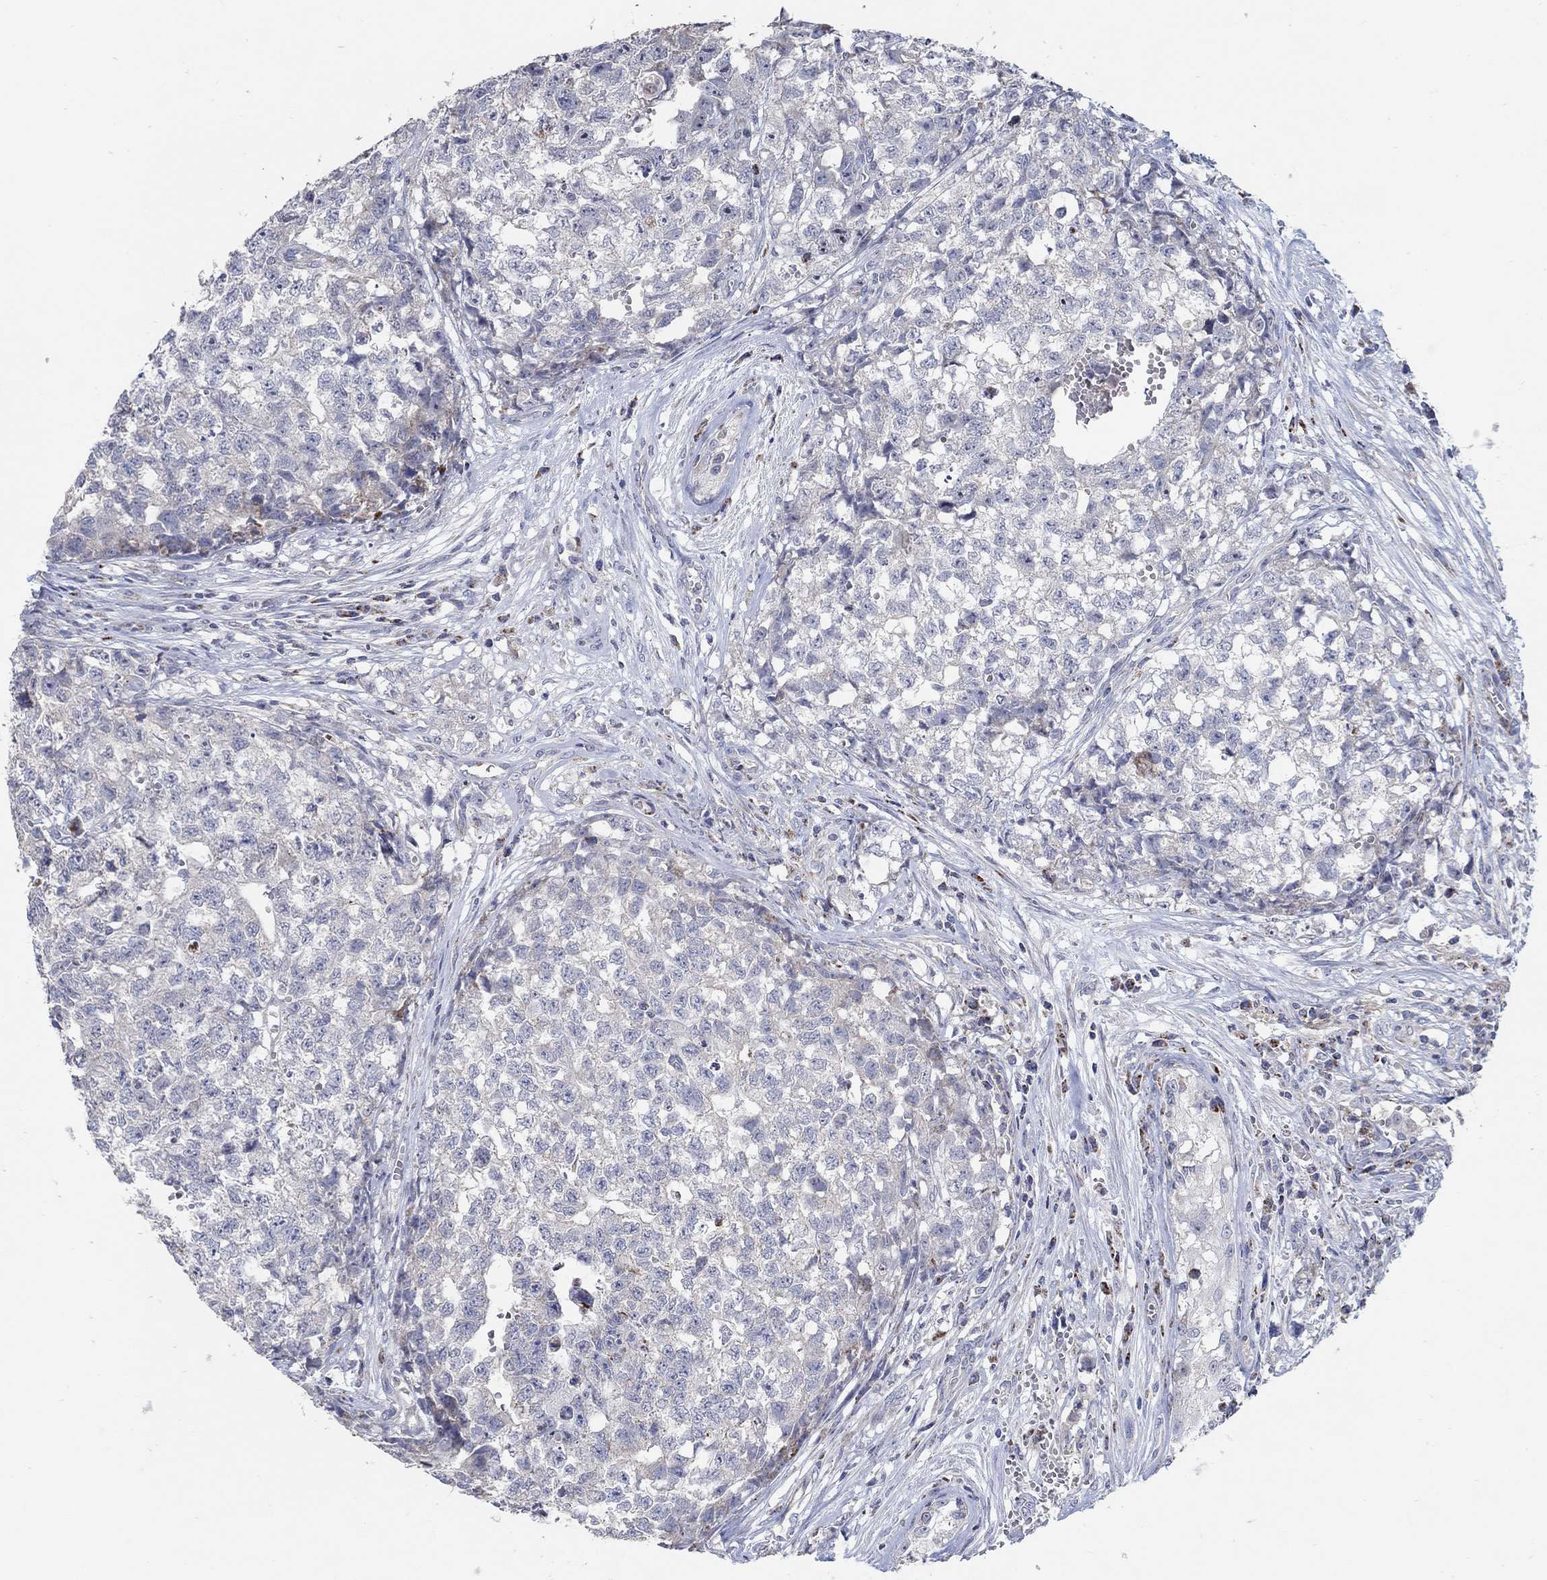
{"staining": {"intensity": "negative", "quantity": "none", "location": "none"}, "tissue": "testis cancer", "cell_type": "Tumor cells", "image_type": "cancer", "snomed": [{"axis": "morphology", "description": "Seminoma, NOS"}, {"axis": "morphology", "description": "Carcinoma, Embryonal, NOS"}, {"axis": "topography", "description": "Testis"}], "caption": "Immunohistochemistry histopathology image of testis cancer stained for a protein (brown), which shows no staining in tumor cells.", "gene": "HMX2", "patient": {"sex": "male", "age": 22}}